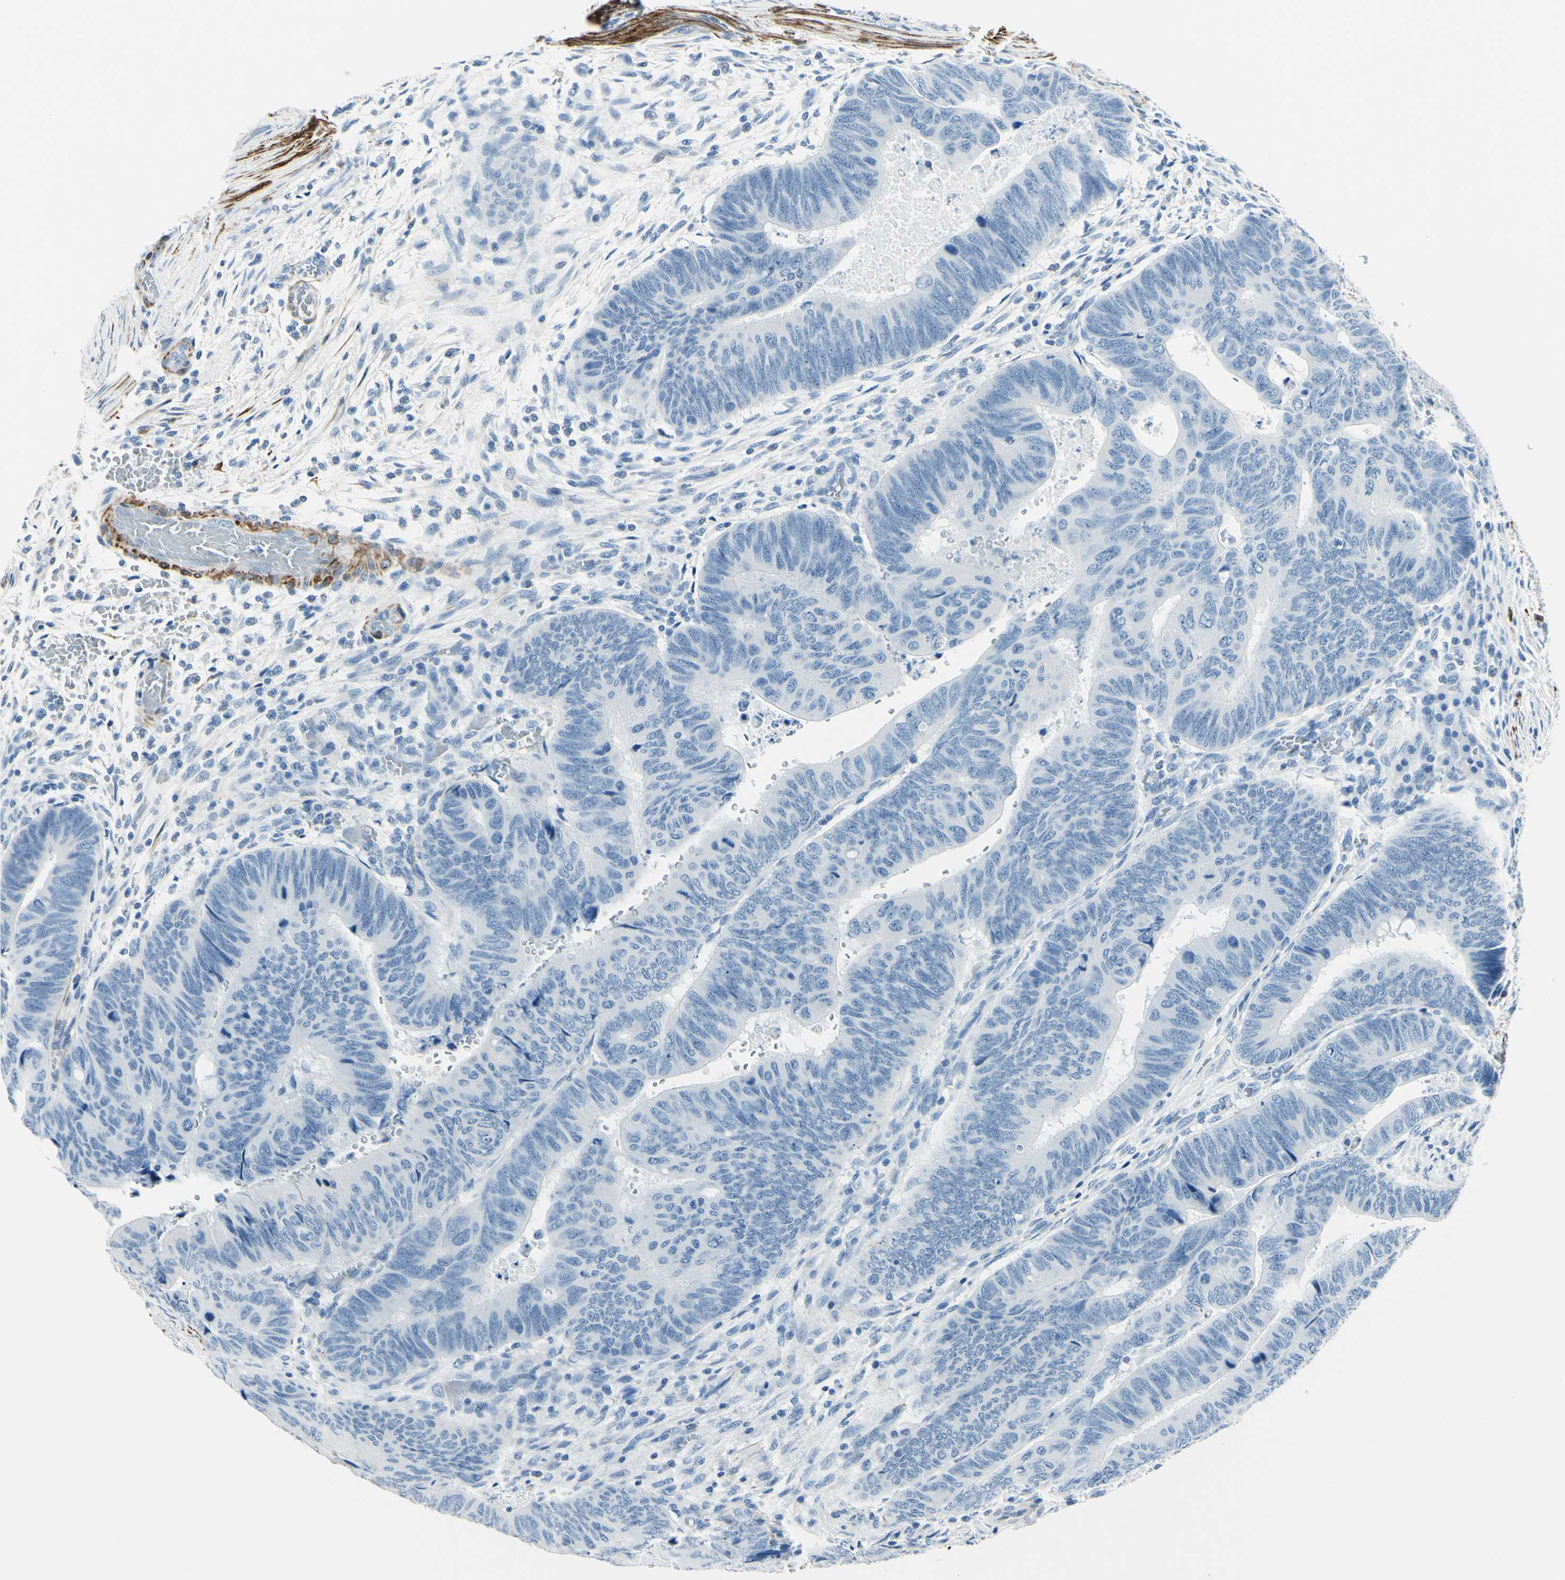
{"staining": {"intensity": "negative", "quantity": "none", "location": "none"}, "tissue": "colorectal cancer", "cell_type": "Tumor cells", "image_type": "cancer", "snomed": [{"axis": "morphology", "description": "Normal tissue, NOS"}, {"axis": "morphology", "description": "Adenocarcinoma, NOS"}, {"axis": "topography", "description": "Rectum"}, {"axis": "topography", "description": "Peripheral nerve tissue"}], "caption": "A high-resolution image shows IHC staining of colorectal adenocarcinoma, which shows no significant expression in tumor cells.", "gene": "CDH15", "patient": {"sex": "male", "age": 92}}